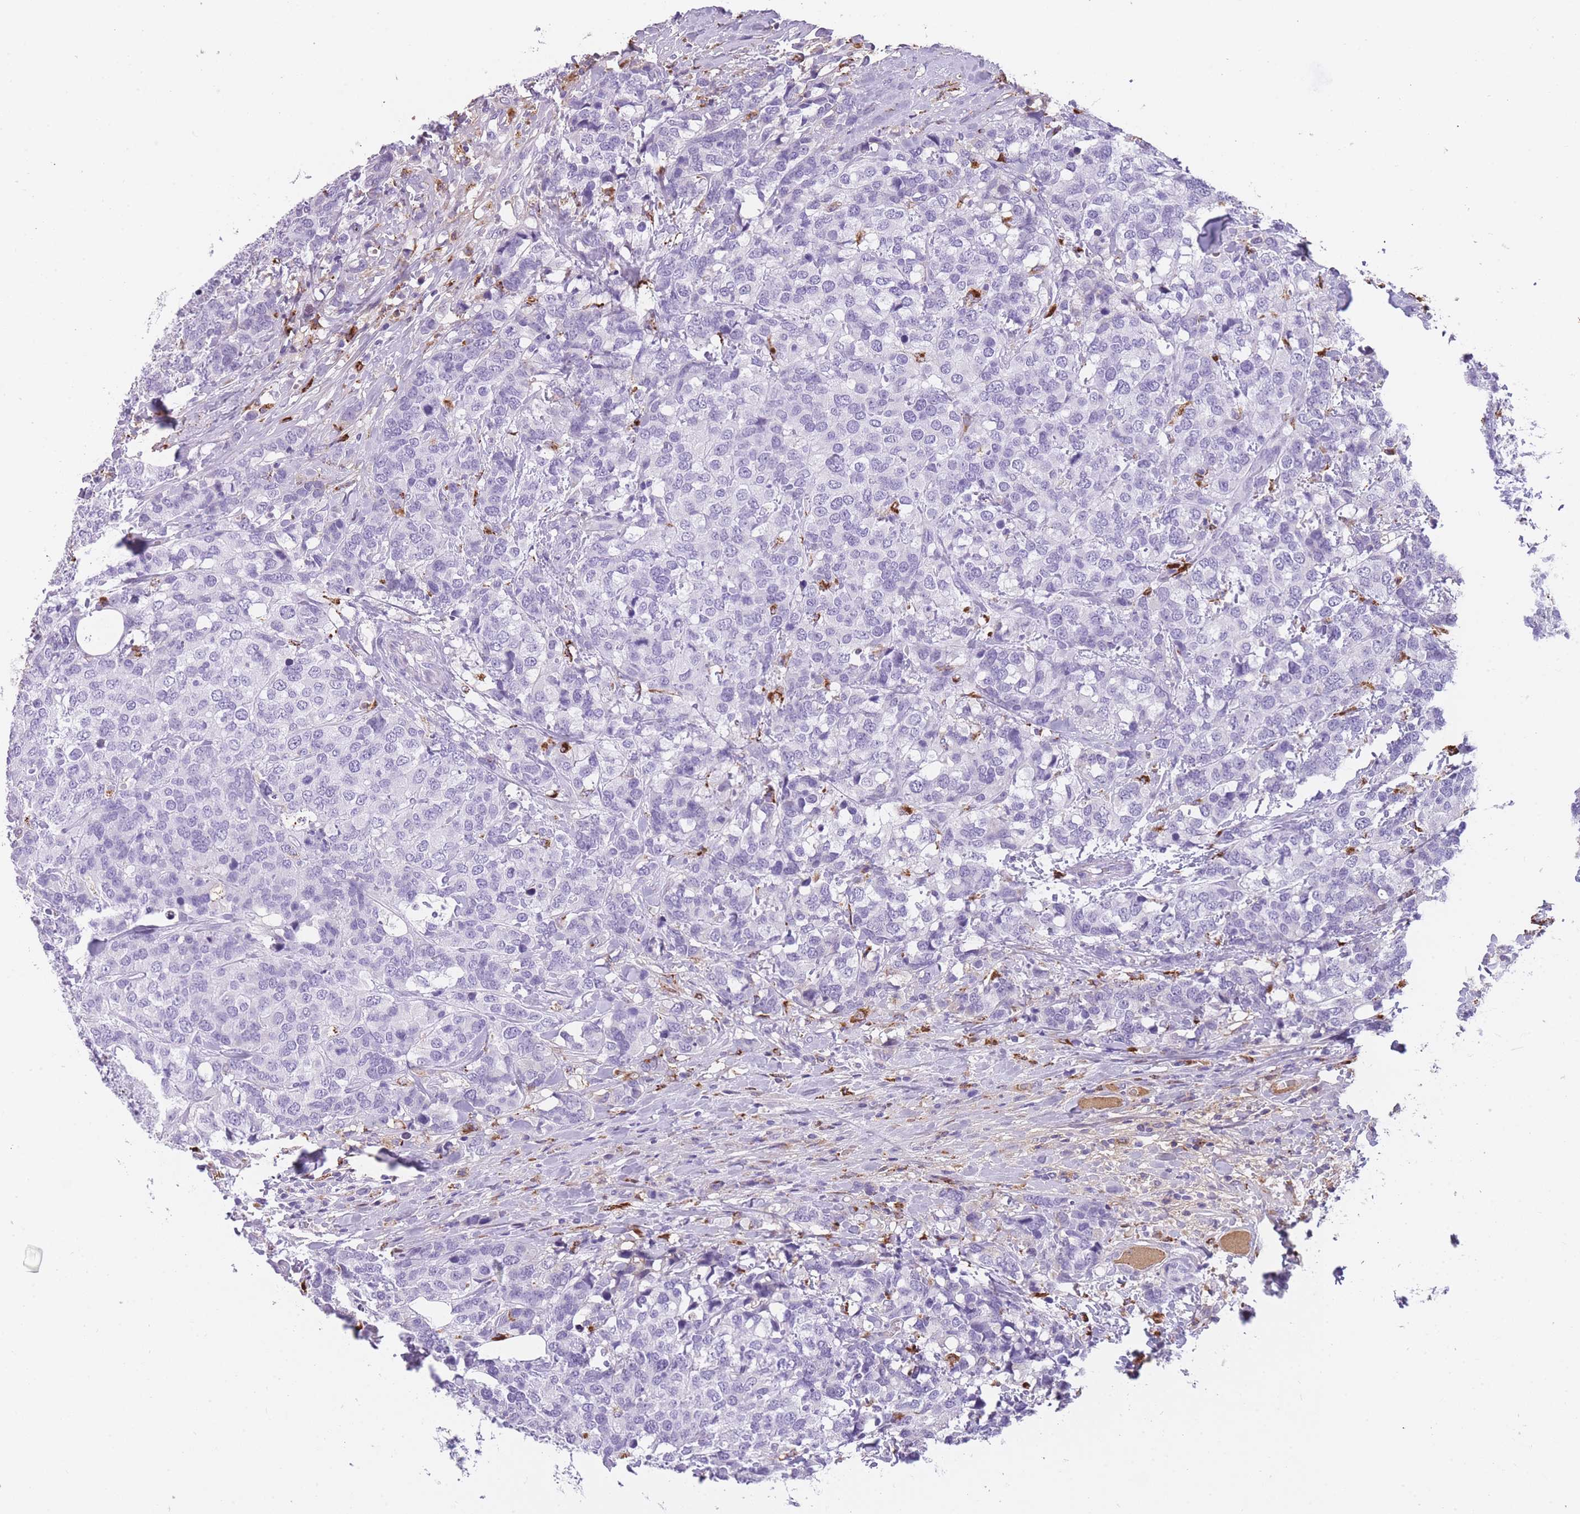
{"staining": {"intensity": "negative", "quantity": "none", "location": "none"}, "tissue": "breast cancer", "cell_type": "Tumor cells", "image_type": "cancer", "snomed": [{"axis": "morphology", "description": "Lobular carcinoma"}, {"axis": "topography", "description": "Breast"}], "caption": "Breast cancer (lobular carcinoma) was stained to show a protein in brown. There is no significant staining in tumor cells. (DAB (3,3'-diaminobenzidine) IHC with hematoxylin counter stain).", "gene": "GNAT1", "patient": {"sex": "female", "age": 59}}